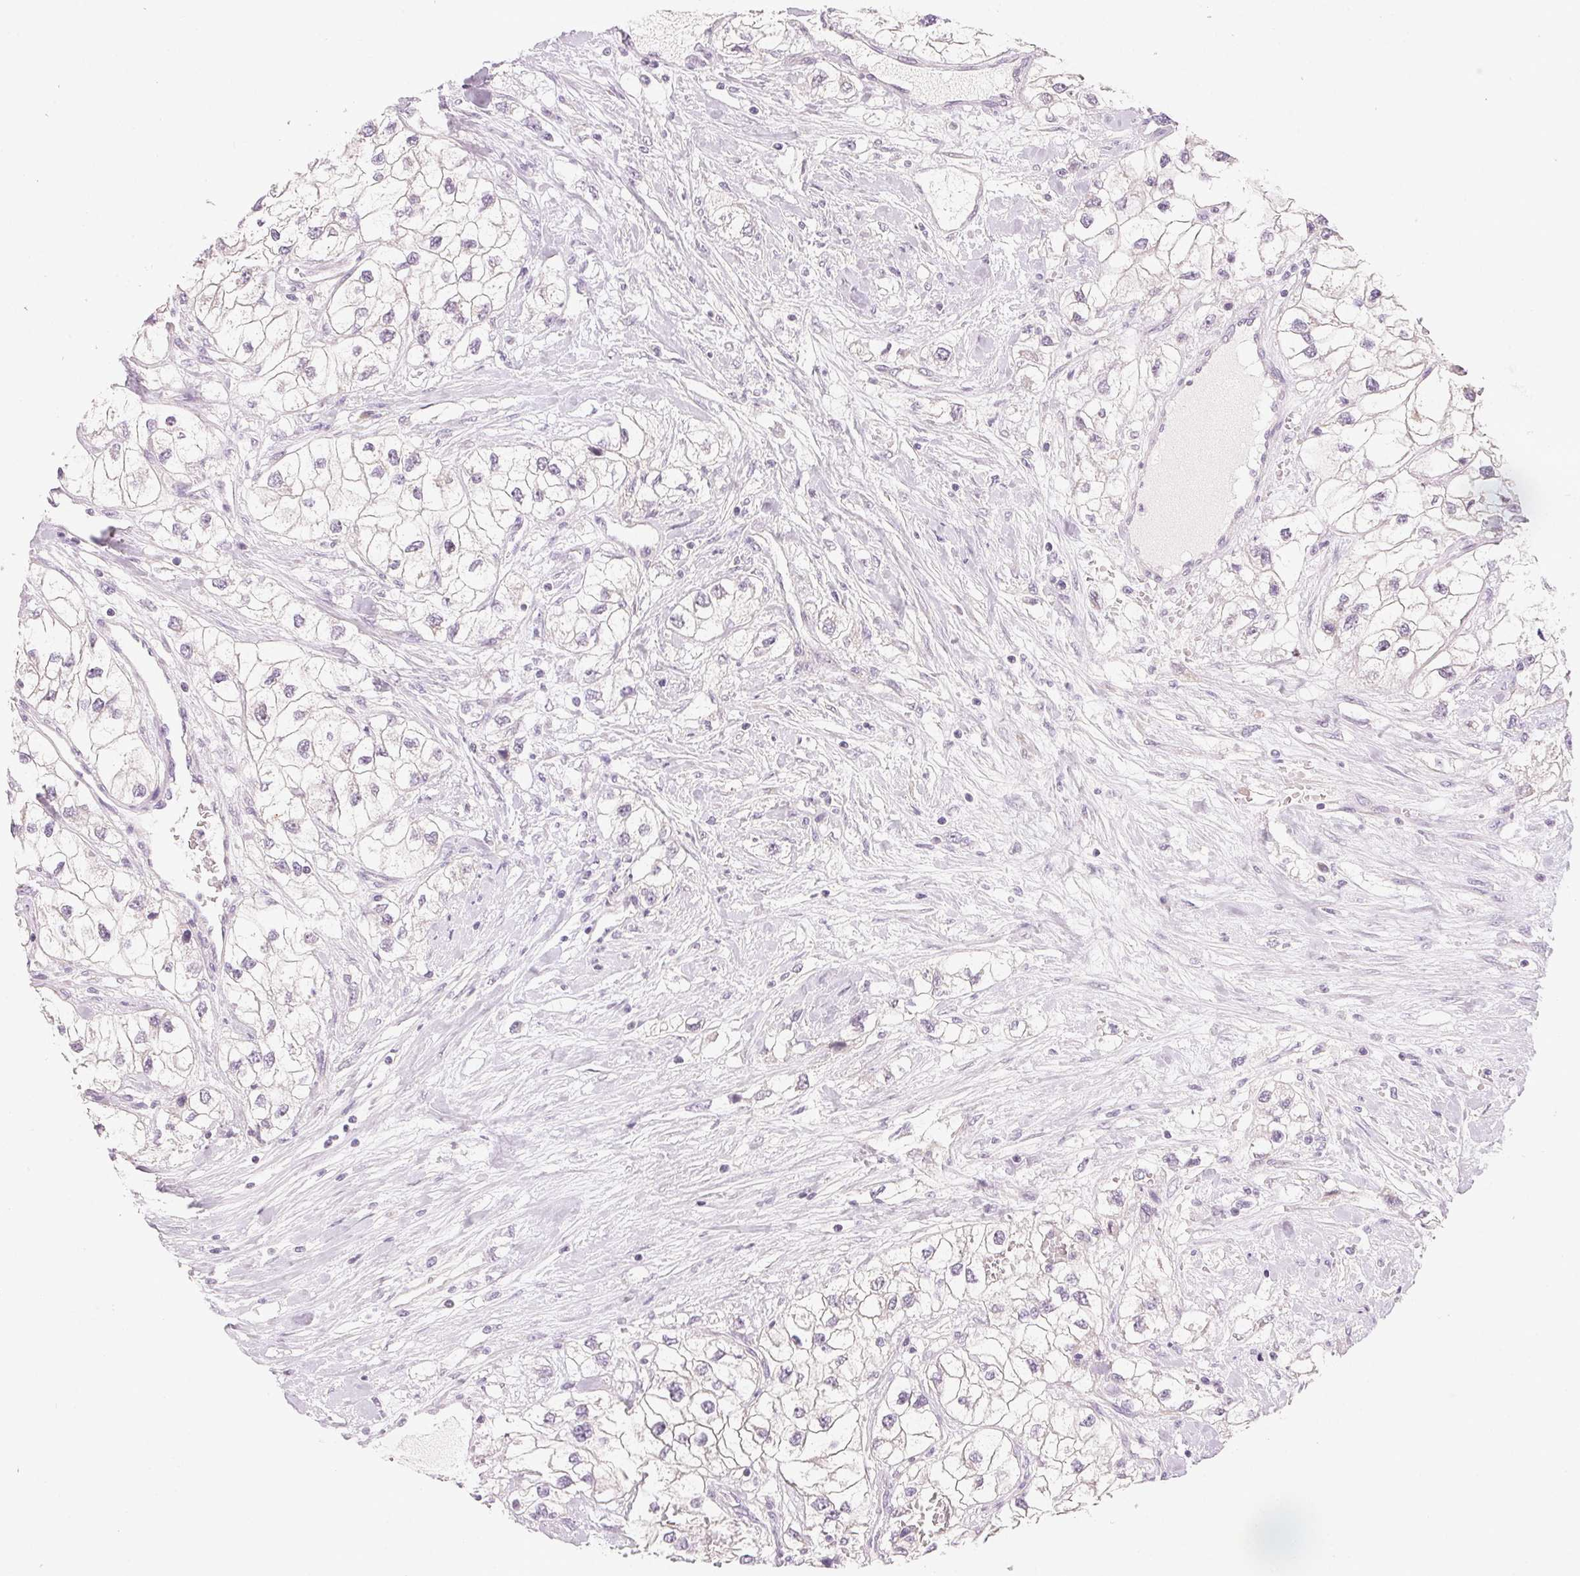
{"staining": {"intensity": "negative", "quantity": "none", "location": "none"}, "tissue": "renal cancer", "cell_type": "Tumor cells", "image_type": "cancer", "snomed": [{"axis": "morphology", "description": "Adenocarcinoma, NOS"}, {"axis": "topography", "description": "Kidney"}], "caption": "Adenocarcinoma (renal) was stained to show a protein in brown. There is no significant staining in tumor cells.", "gene": "MYBL1", "patient": {"sex": "male", "age": 59}}